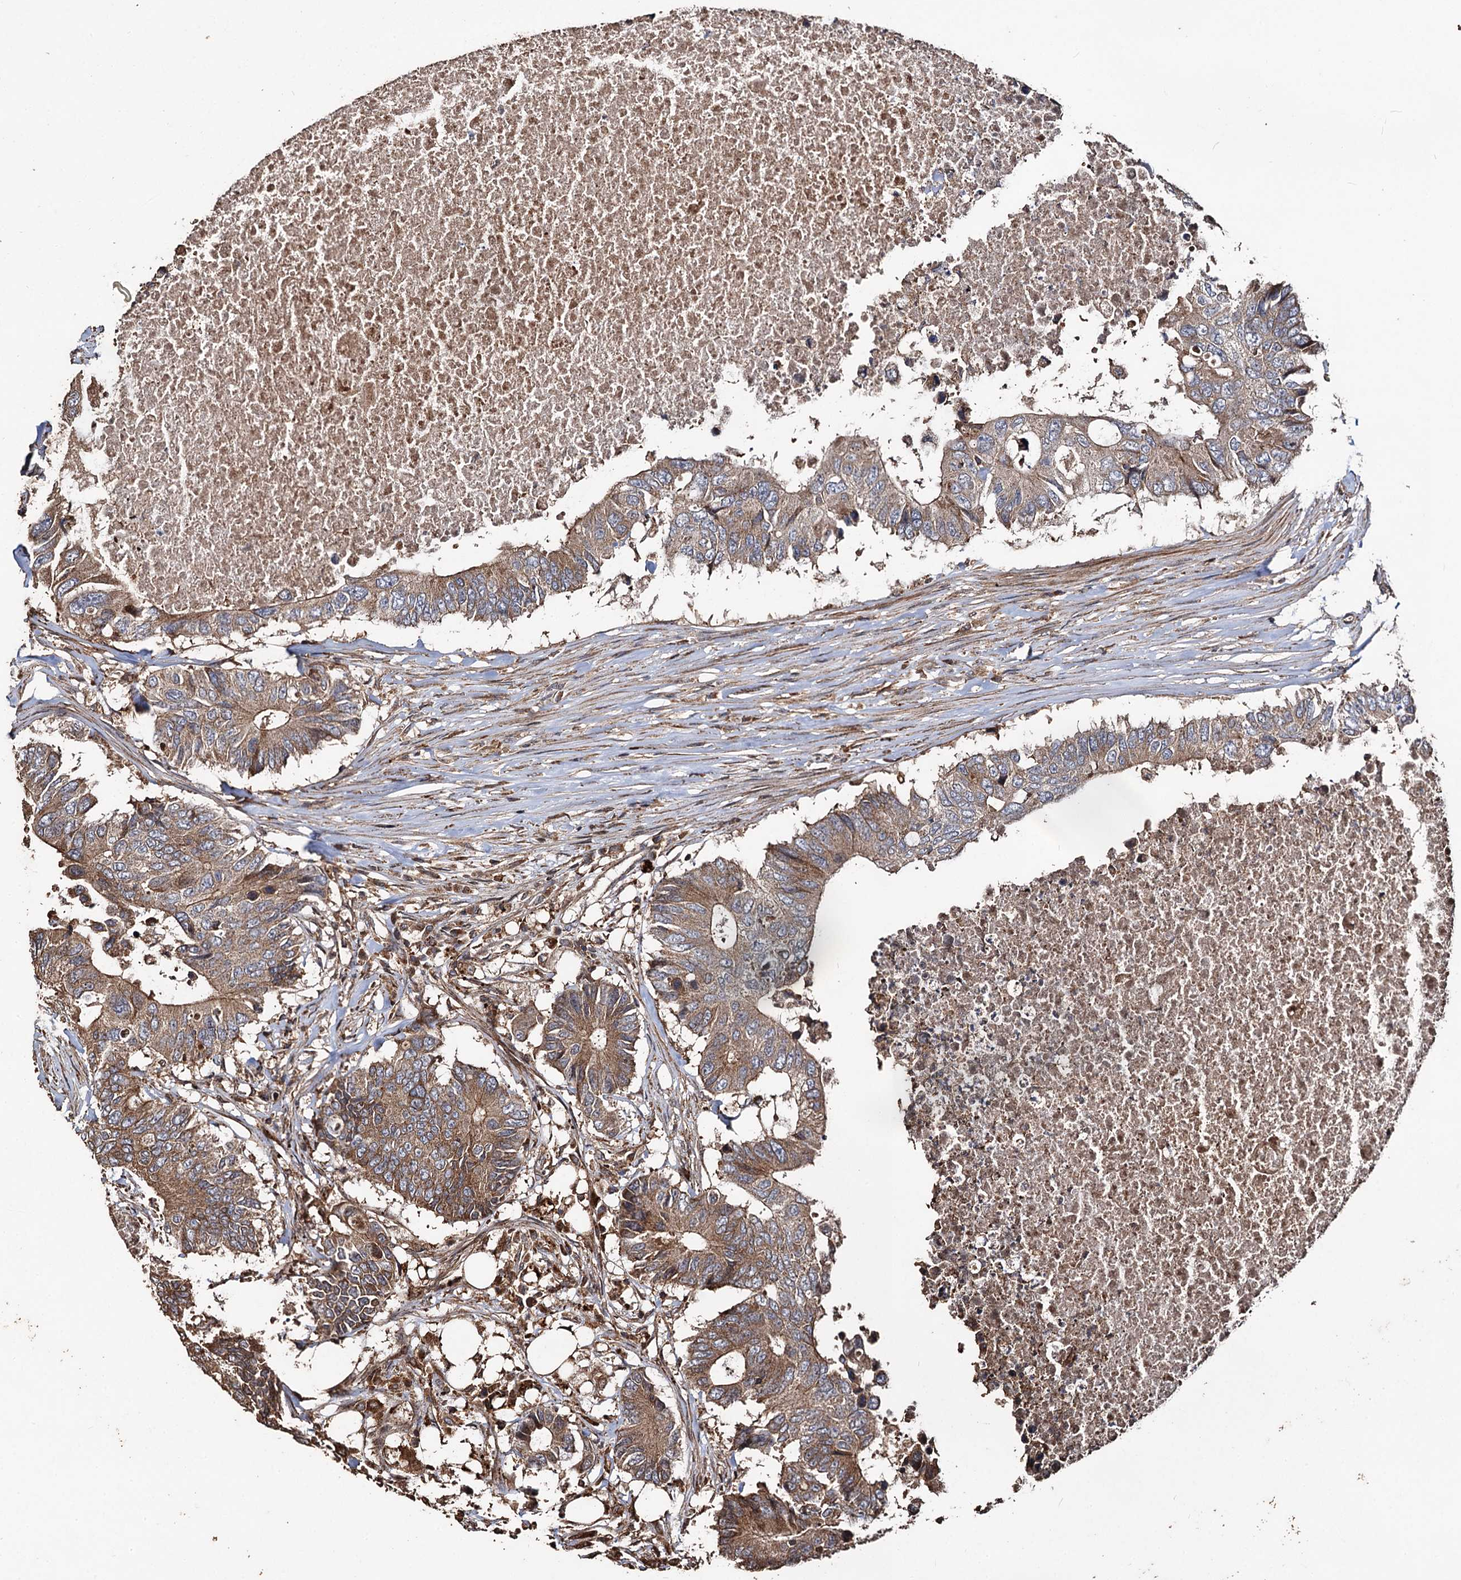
{"staining": {"intensity": "moderate", "quantity": ">75%", "location": "cytoplasmic/membranous"}, "tissue": "colorectal cancer", "cell_type": "Tumor cells", "image_type": "cancer", "snomed": [{"axis": "morphology", "description": "Adenocarcinoma, NOS"}, {"axis": "topography", "description": "Colon"}], "caption": "A high-resolution photomicrograph shows immunohistochemistry (IHC) staining of colorectal cancer, which displays moderate cytoplasmic/membranous staining in approximately >75% of tumor cells. (brown staining indicates protein expression, while blue staining denotes nuclei).", "gene": "NOTCH2NLA", "patient": {"sex": "male", "age": 71}}